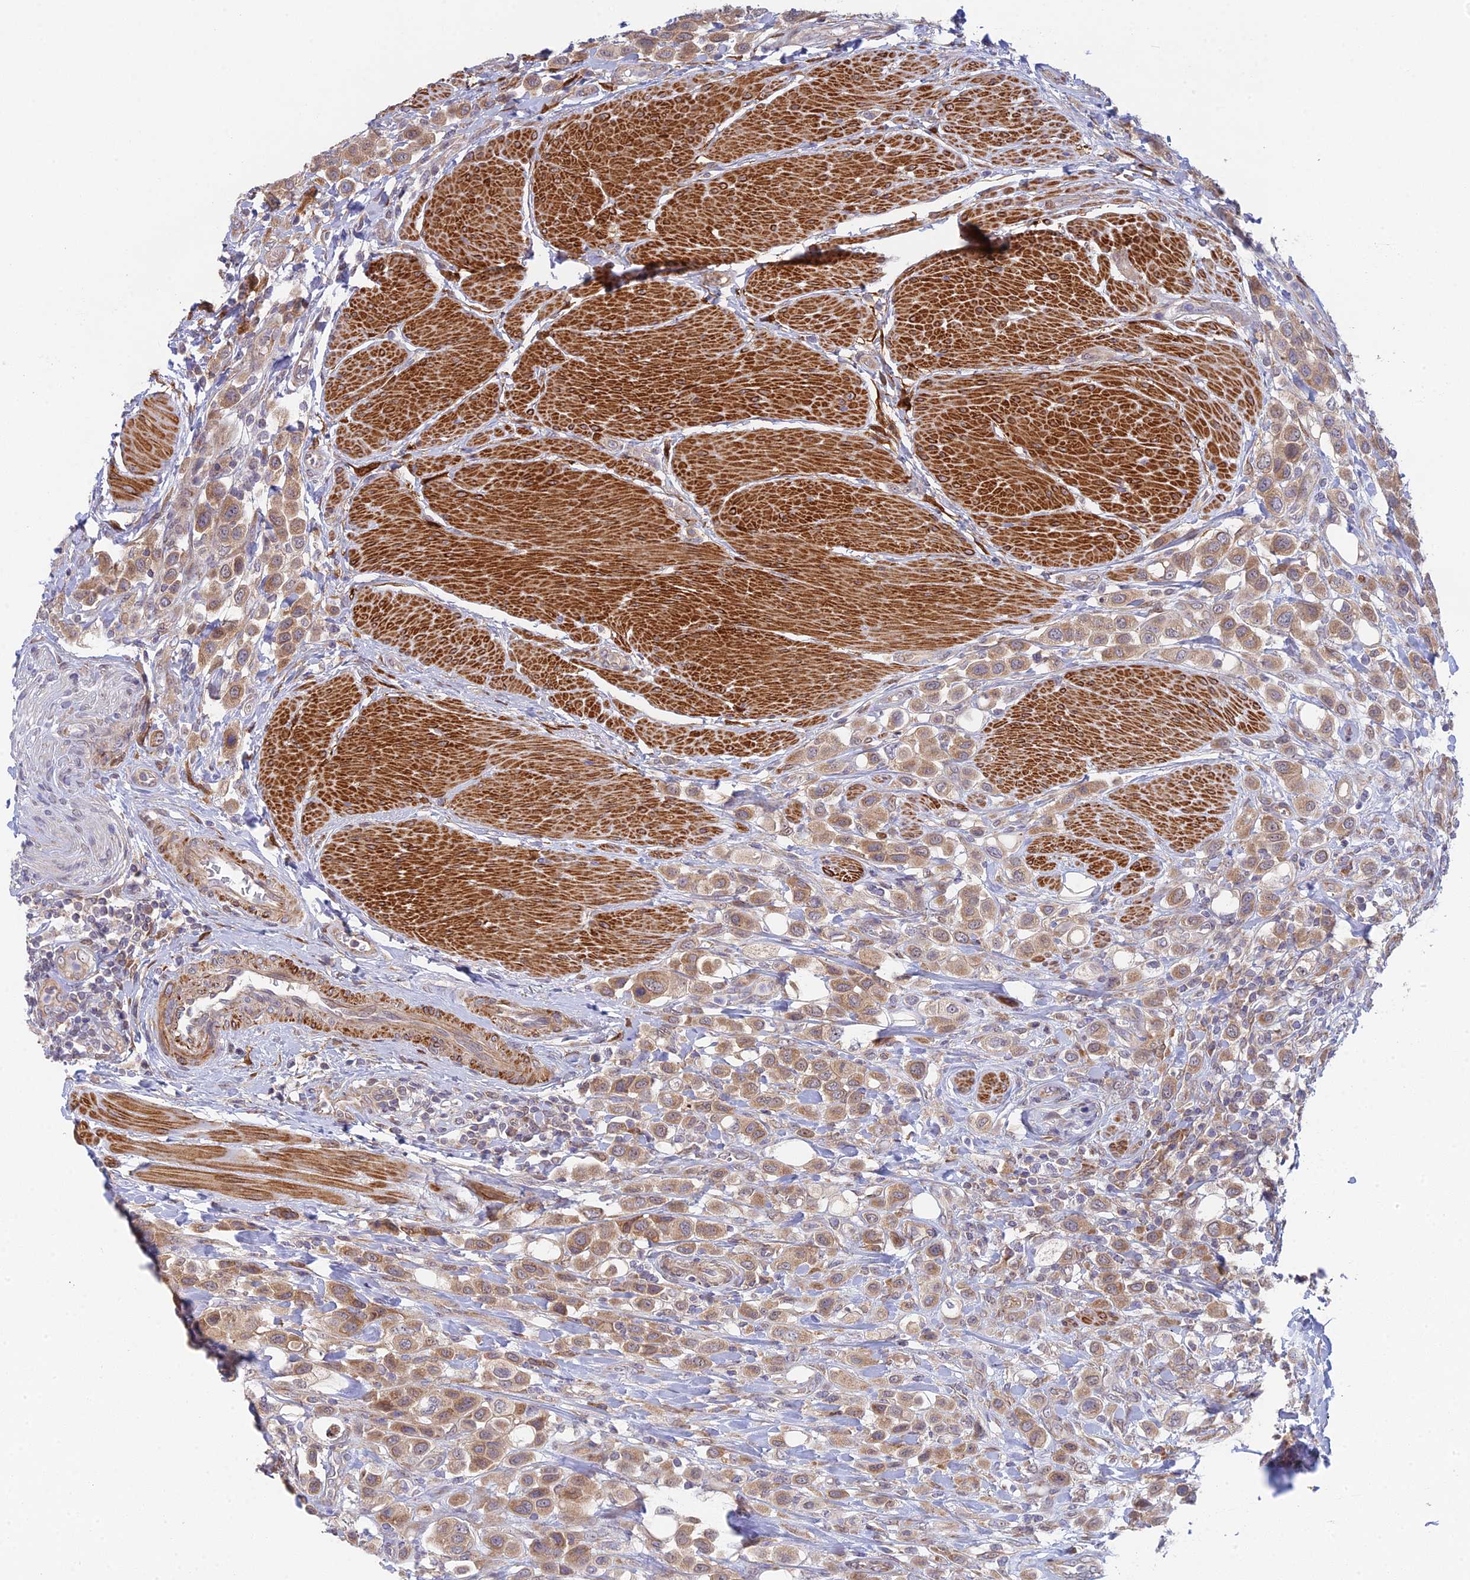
{"staining": {"intensity": "moderate", "quantity": ">75%", "location": "cytoplasmic/membranous"}, "tissue": "urothelial cancer", "cell_type": "Tumor cells", "image_type": "cancer", "snomed": [{"axis": "morphology", "description": "Urothelial carcinoma, High grade"}, {"axis": "topography", "description": "Urinary bladder"}], "caption": "Tumor cells show moderate cytoplasmic/membranous positivity in about >75% of cells in urothelial carcinoma (high-grade). The staining was performed using DAB (3,3'-diaminobenzidine) to visualize the protein expression in brown, while the nuclei were stained in blue with hematoxylin (Magnification: 20x).", "gene": "INCA1", "patient": {"sex": "male", "age": 50}}